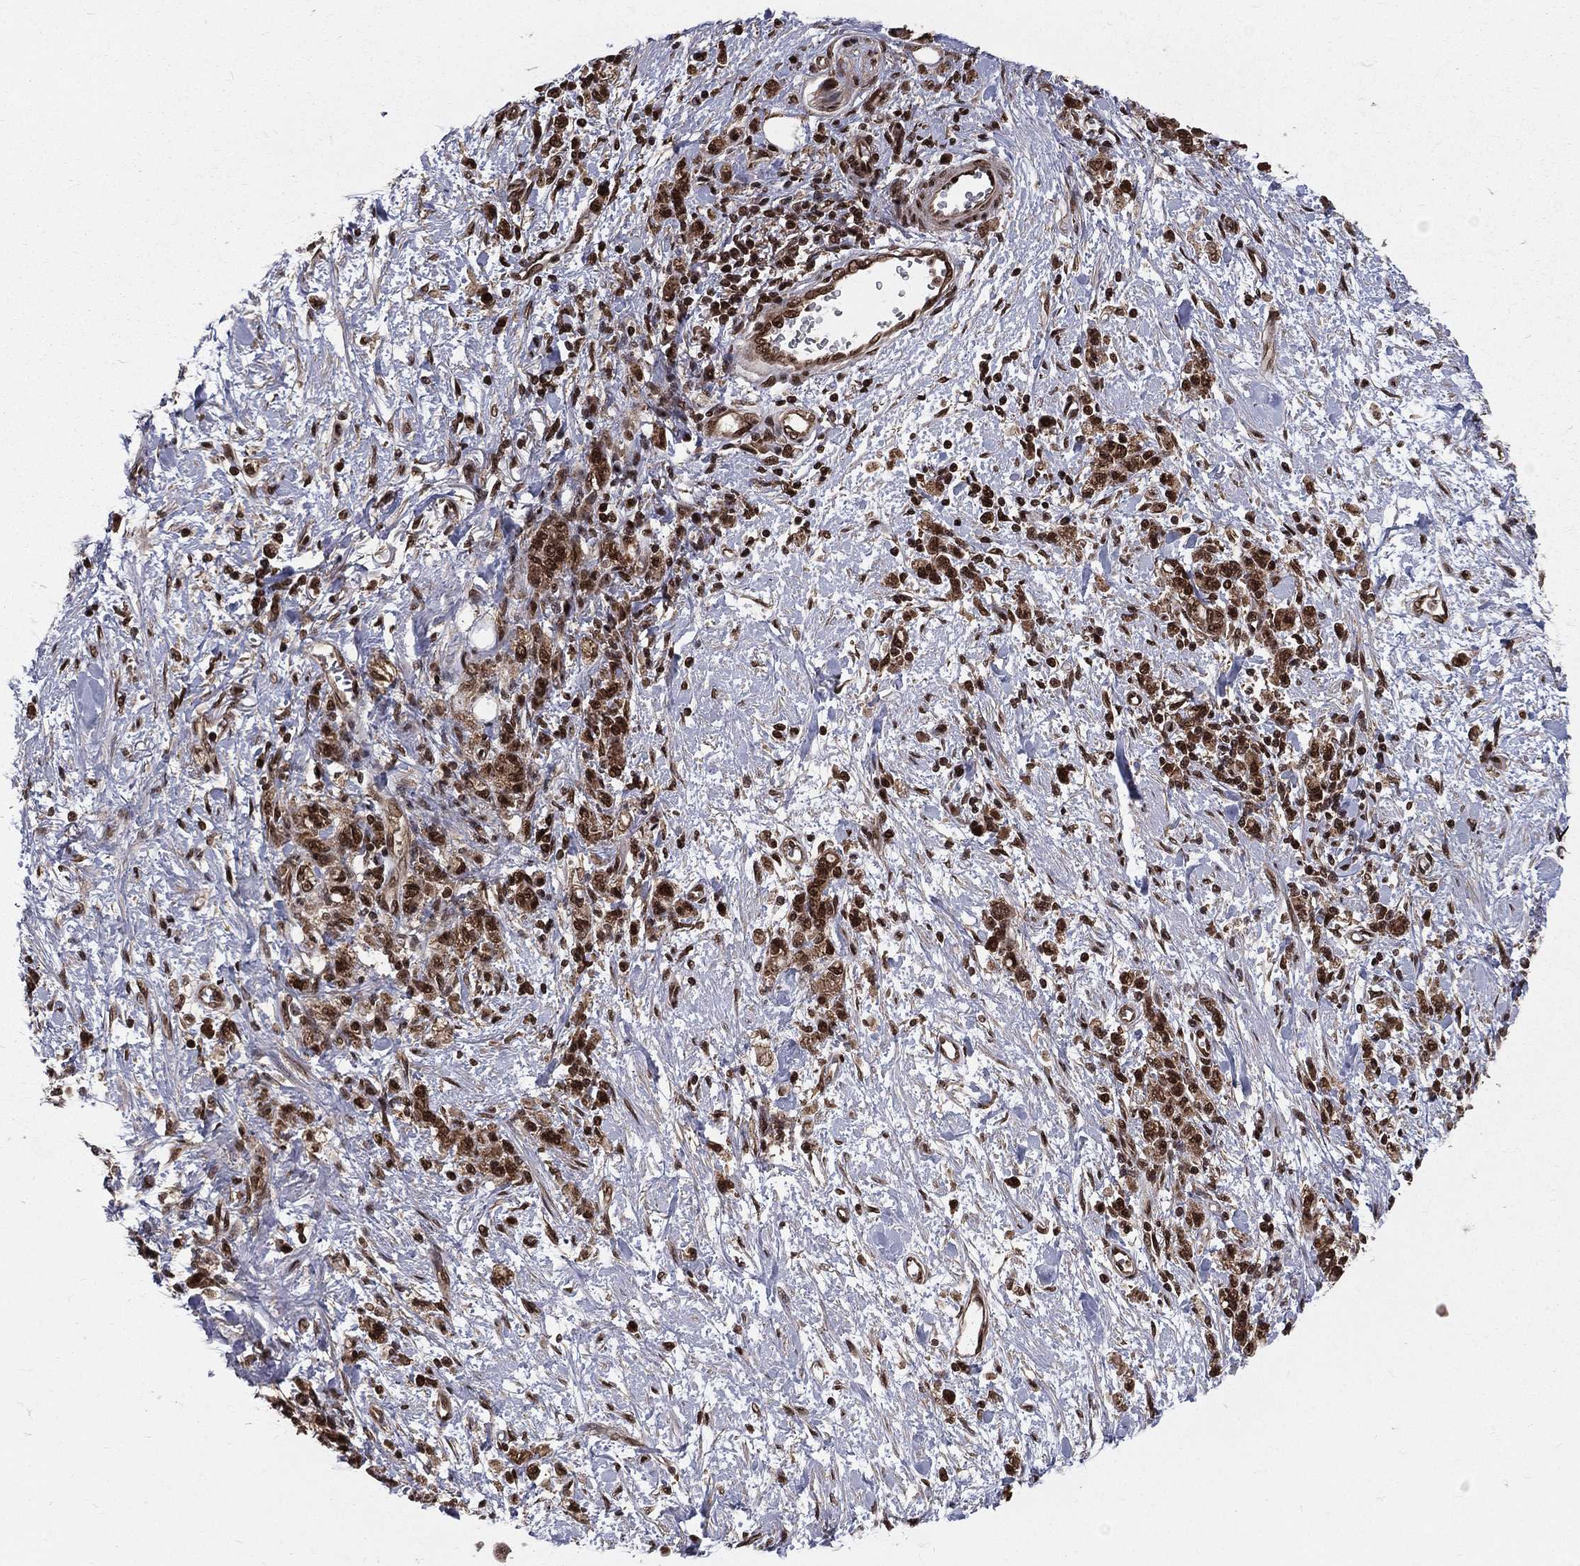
{"staining": {"intensity": "strong", "quantity": ">75%", "location": "nuclear"}, "tissue": "stomach cancer", "cell_type": "Tumor cells", "image_type": "cancer", "snomed": [{"axis": "morphology", "description": "Adenocarcinoma, NOS"}, {"axis": "topography", "description": "Stomach"}], "caption": "Protein expression analysis of stomach adenocarcinoma reveals strong nuclear positivity in about >75% of tumor cells. (brown staining indicates protein expression, while blue staining denotes nuclei).", "gene": "COPS4", "patient": {"sex": "male", "age": 77}}